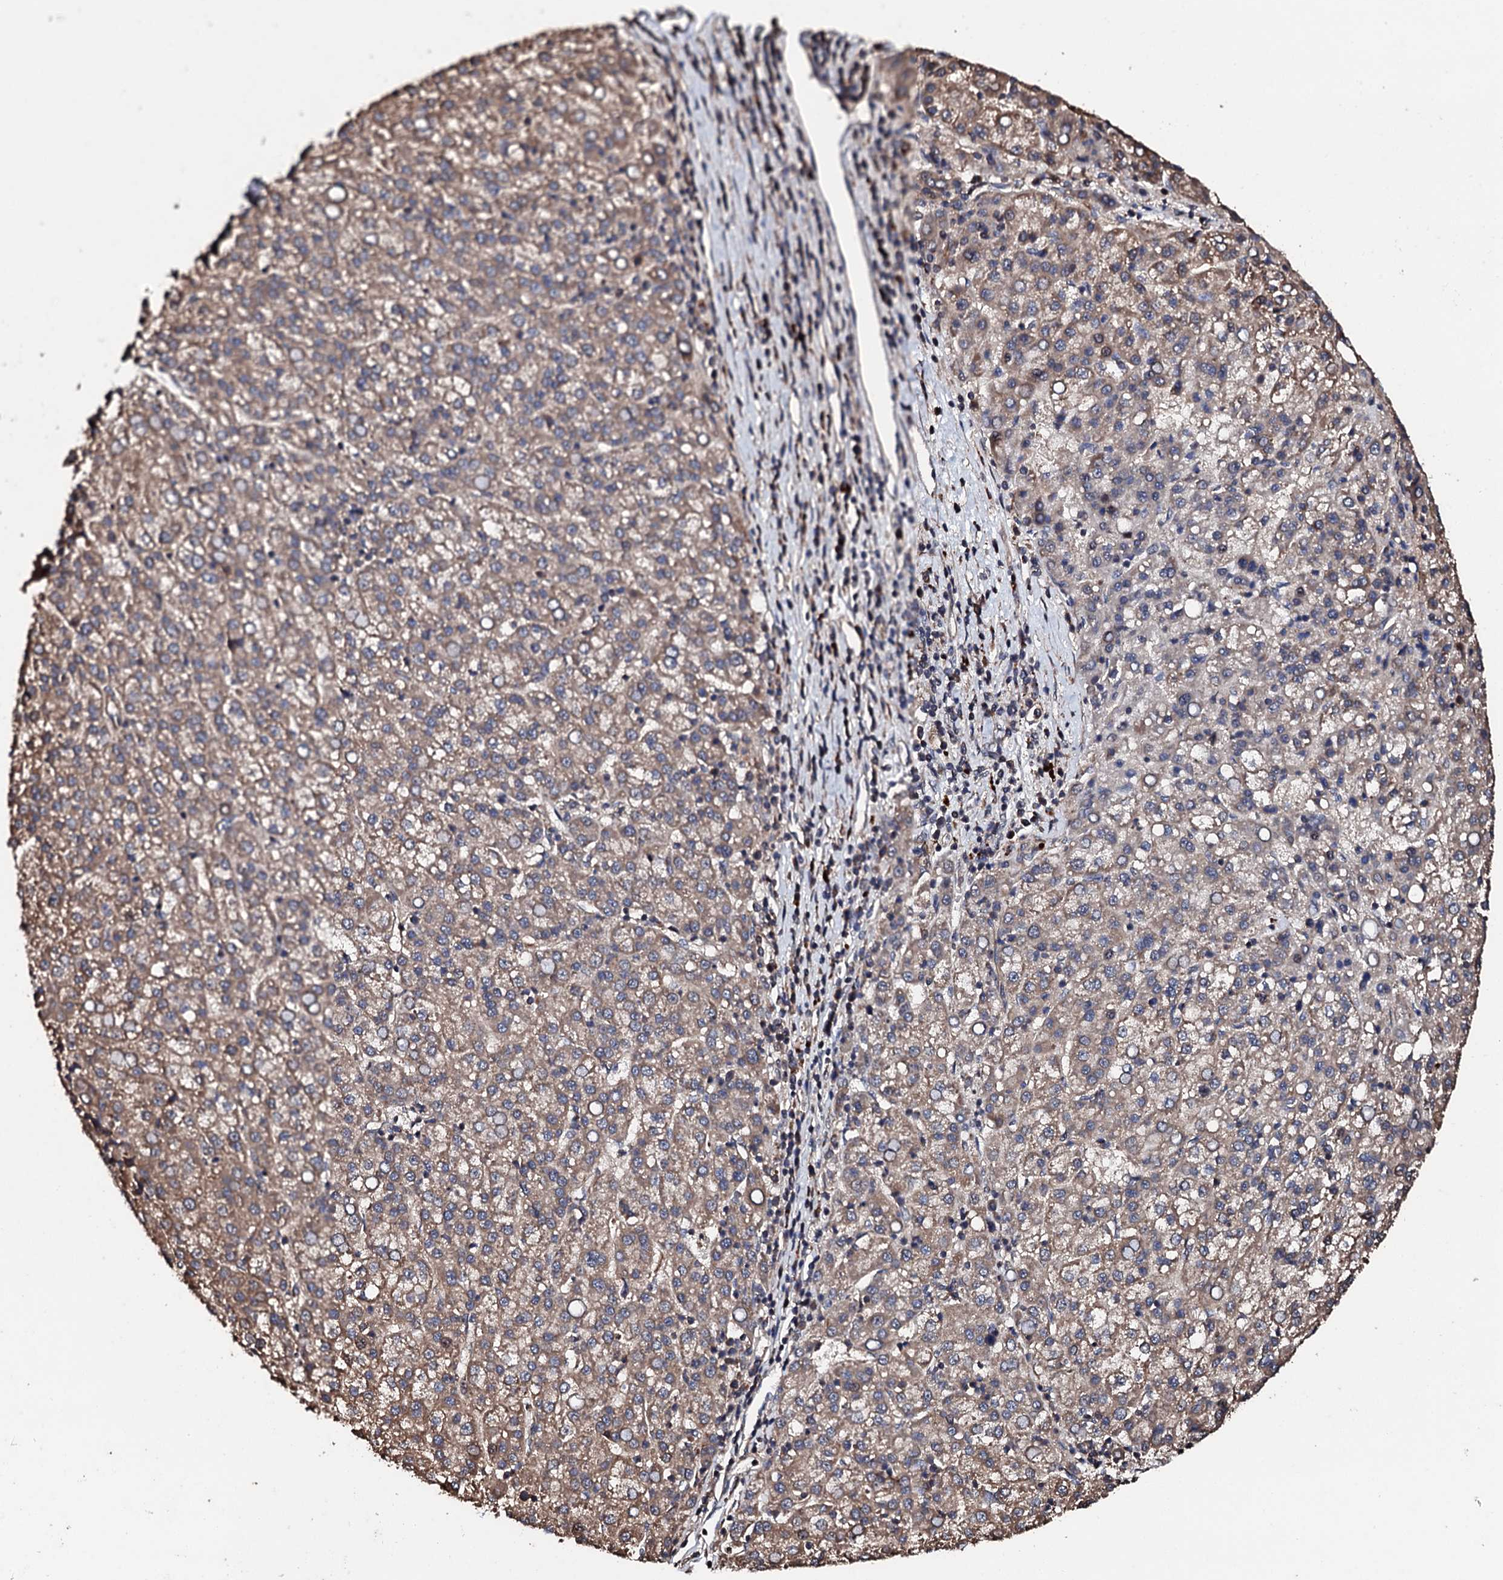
{"staining": {"intensity": "weak", "quantity": ">75%", "location": "cytoplasmic/membranous"}, "tissue": "liver cancer", "cell_type": "Tumor cells", "image_type": "cancer", "snomed": [{"axis": "morphology", "description": "Carcinoma, Hepatocellular, NOS"}, {"axis": "topography", "description": "Liver"}], "caption": "Protein expression analysis of human liver cancer (hepatocellular carcinoma) reveals weak cytoplasmic/membranous expression in about >75% of tumor cells.", "gene": "CKAP5", "patient": {"sex": "female", "age": 58}}